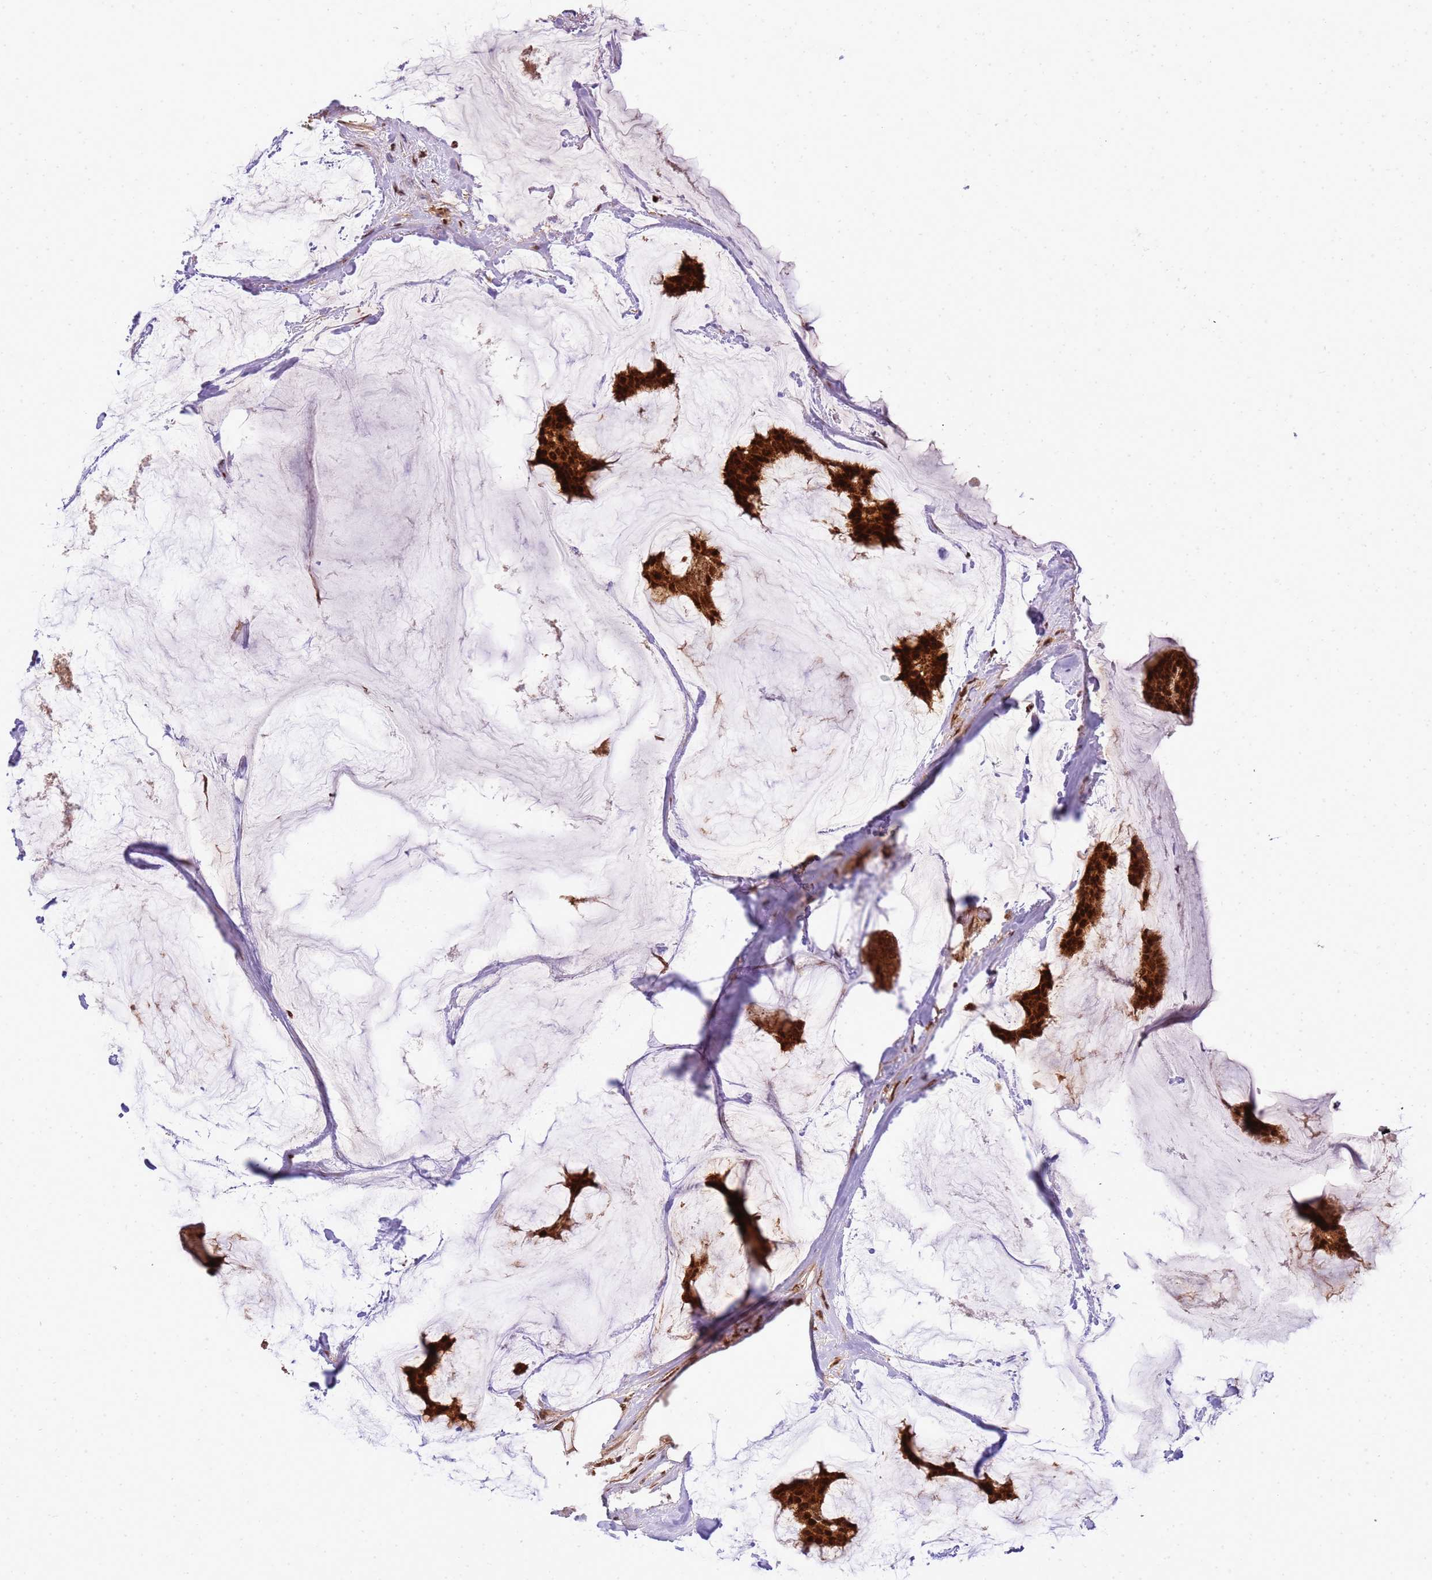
{"staining": {"intensity": "strong", "quantity": ">75%", "location": "cytoplasmic/membranous,nuclear"}, "tissue": "breast cancer", "cell_type": "Tumor cells", "image_type": "cancer", "snomed": [{"axis": "morphology", "description": "Duct carcinoma"}, {"axis": "topography", "description": "Breast"}], "caption": "Protein staining exhibits strong cytoplasmic/membranous and nuclear staining in about >75% of tumor cells in breast cancer (intraductal carcinoma).", "gene": "PEX14", "patient": {"sex": "female", "age": 93}}